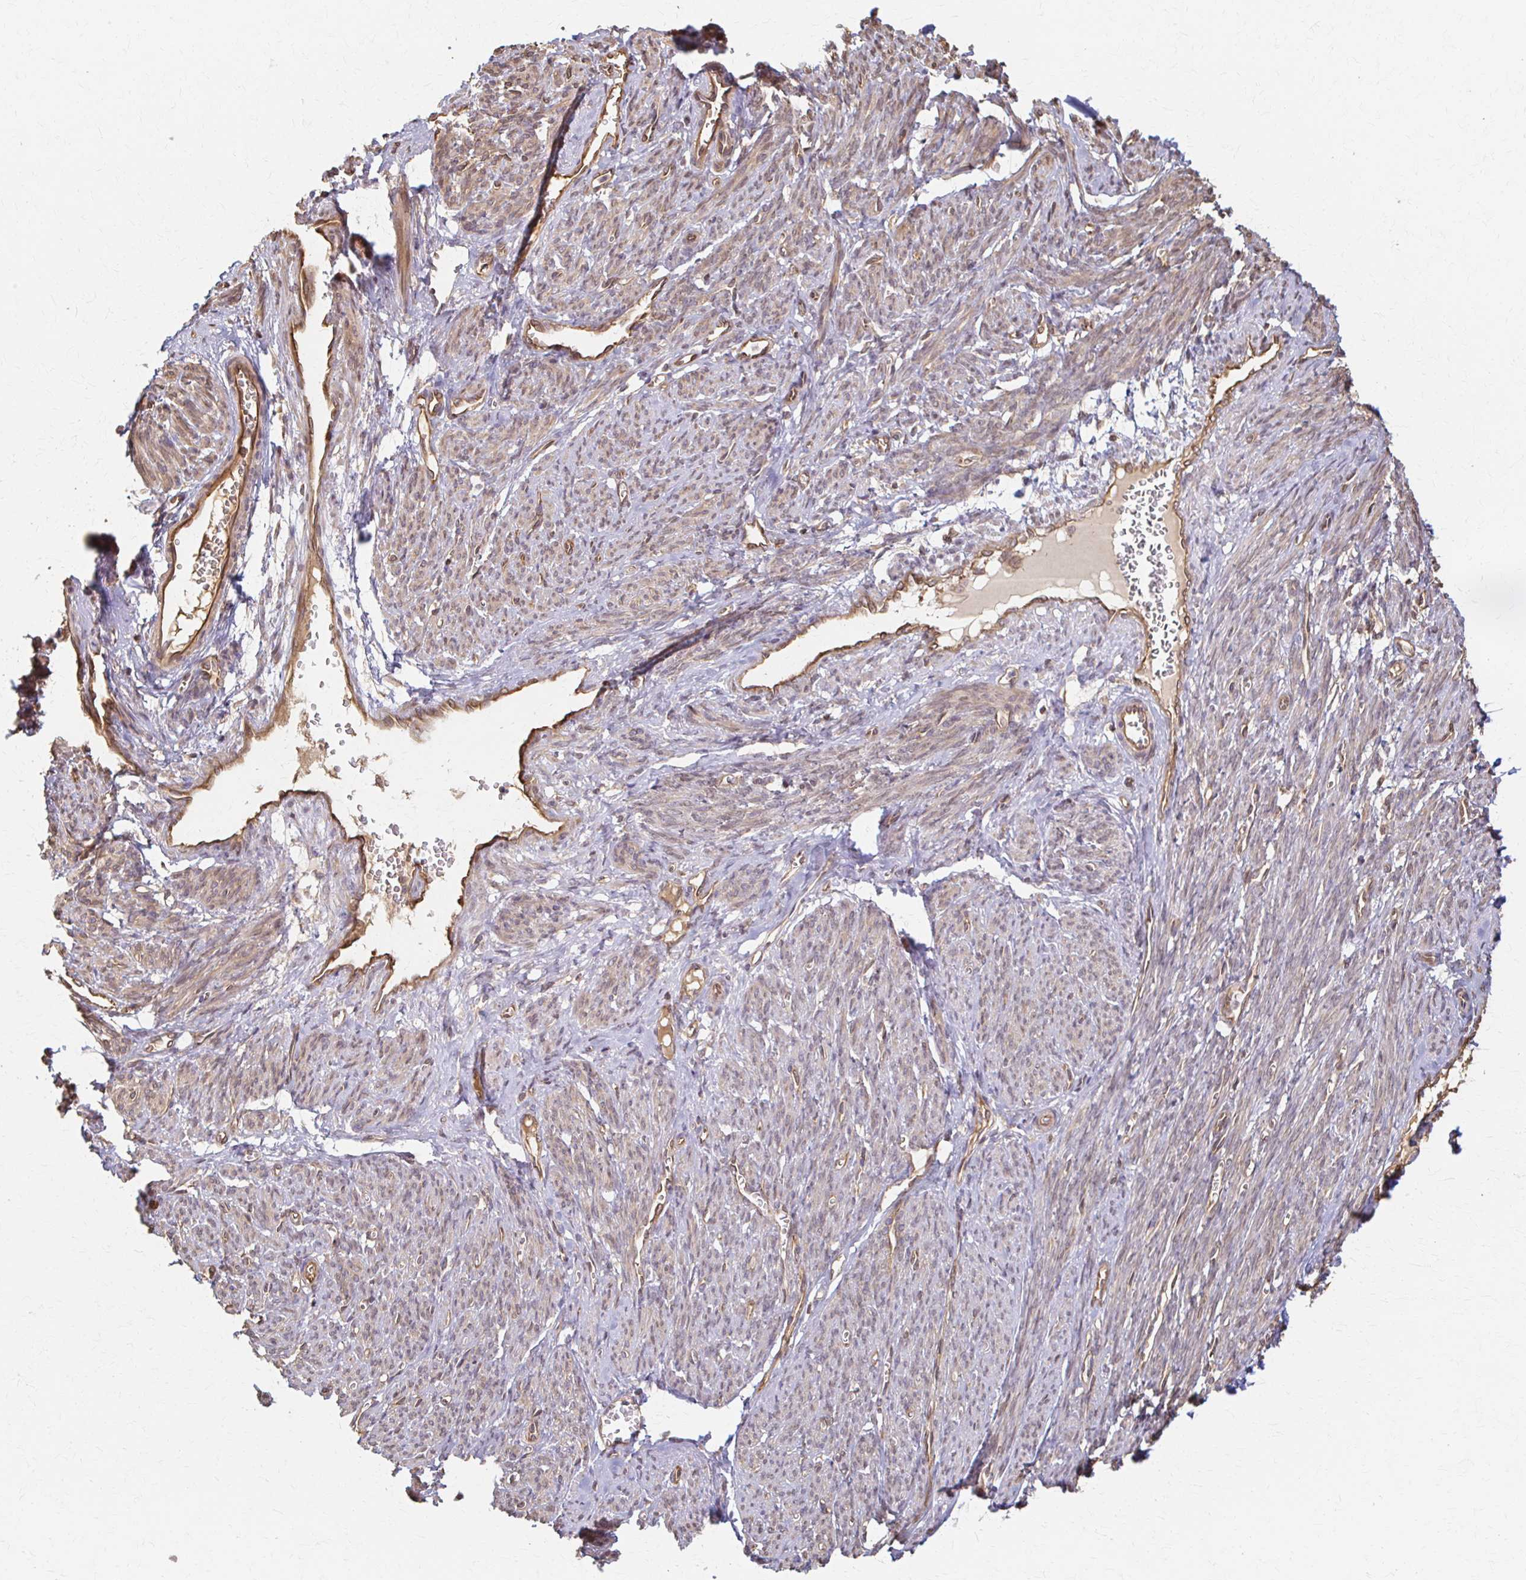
{"staining": {"intensity": "moderate", "quantity": "25%-75%", "location": "cytoplasmic/membranous,nuclear"}, "tissue": "smooth muscle", "cell_type": "Smooth muscle cells", "image_type": "normal", "snomed": [{"axis": "morphology", "description": "Normal tissue, NOS"}, {"axis": "topography", "description": "Smooth muscle"}], "caption": "Immunohistochemistry (IHC) image of normal smooth muscle: human smooth muscle stained using immunohistochemistry (IHC) displays medium levels of moderate protein expression localized specifically in the cytoplasmic/membranous,nuclear of smooth muscle cells, appearing as a cytoplasmic/membranous,nuclear brown color.", "gene": "ARHGAP35", "patient": {"sex": "female", "age": 65}}